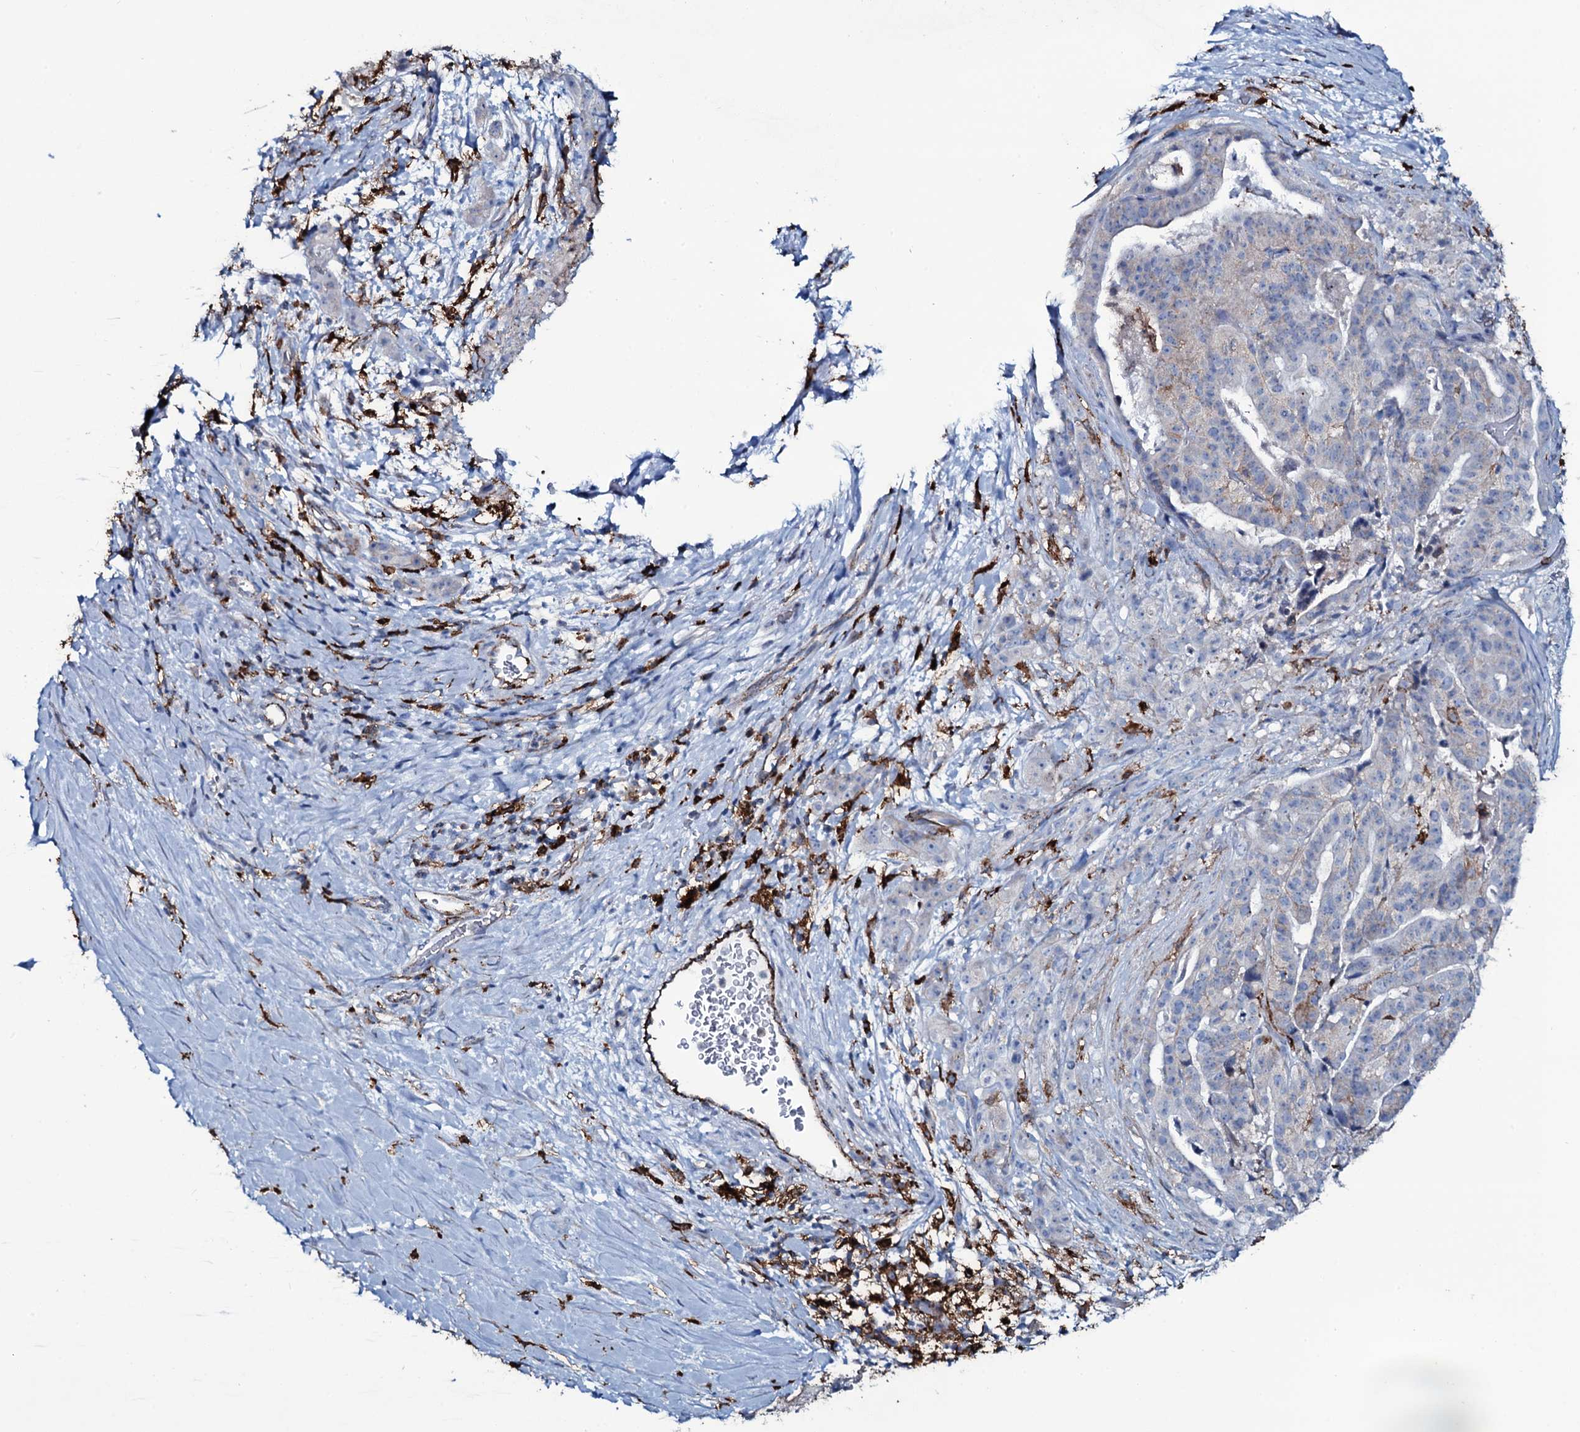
{"staining": {"intensity": "negative", "quantity": "none", "location": "none"}, "tissue": "stomach cancer", "cell_type": "Tumor cells", "image_type": "cancer", "snomed": [{"axis": "morphology", "description": "Adenocarcinoma, NOS"}, {"axis": "topography", "description": "Stomach"}], "caption": "Tumor cells are negative for brown protein staining in stomach cancer (adenocarcinoma). (DAB IHC visualized using brightfield microscopy, high magnification).", "gene": "OSBPL2", "patient": {"sex": "male", "age": 48}}